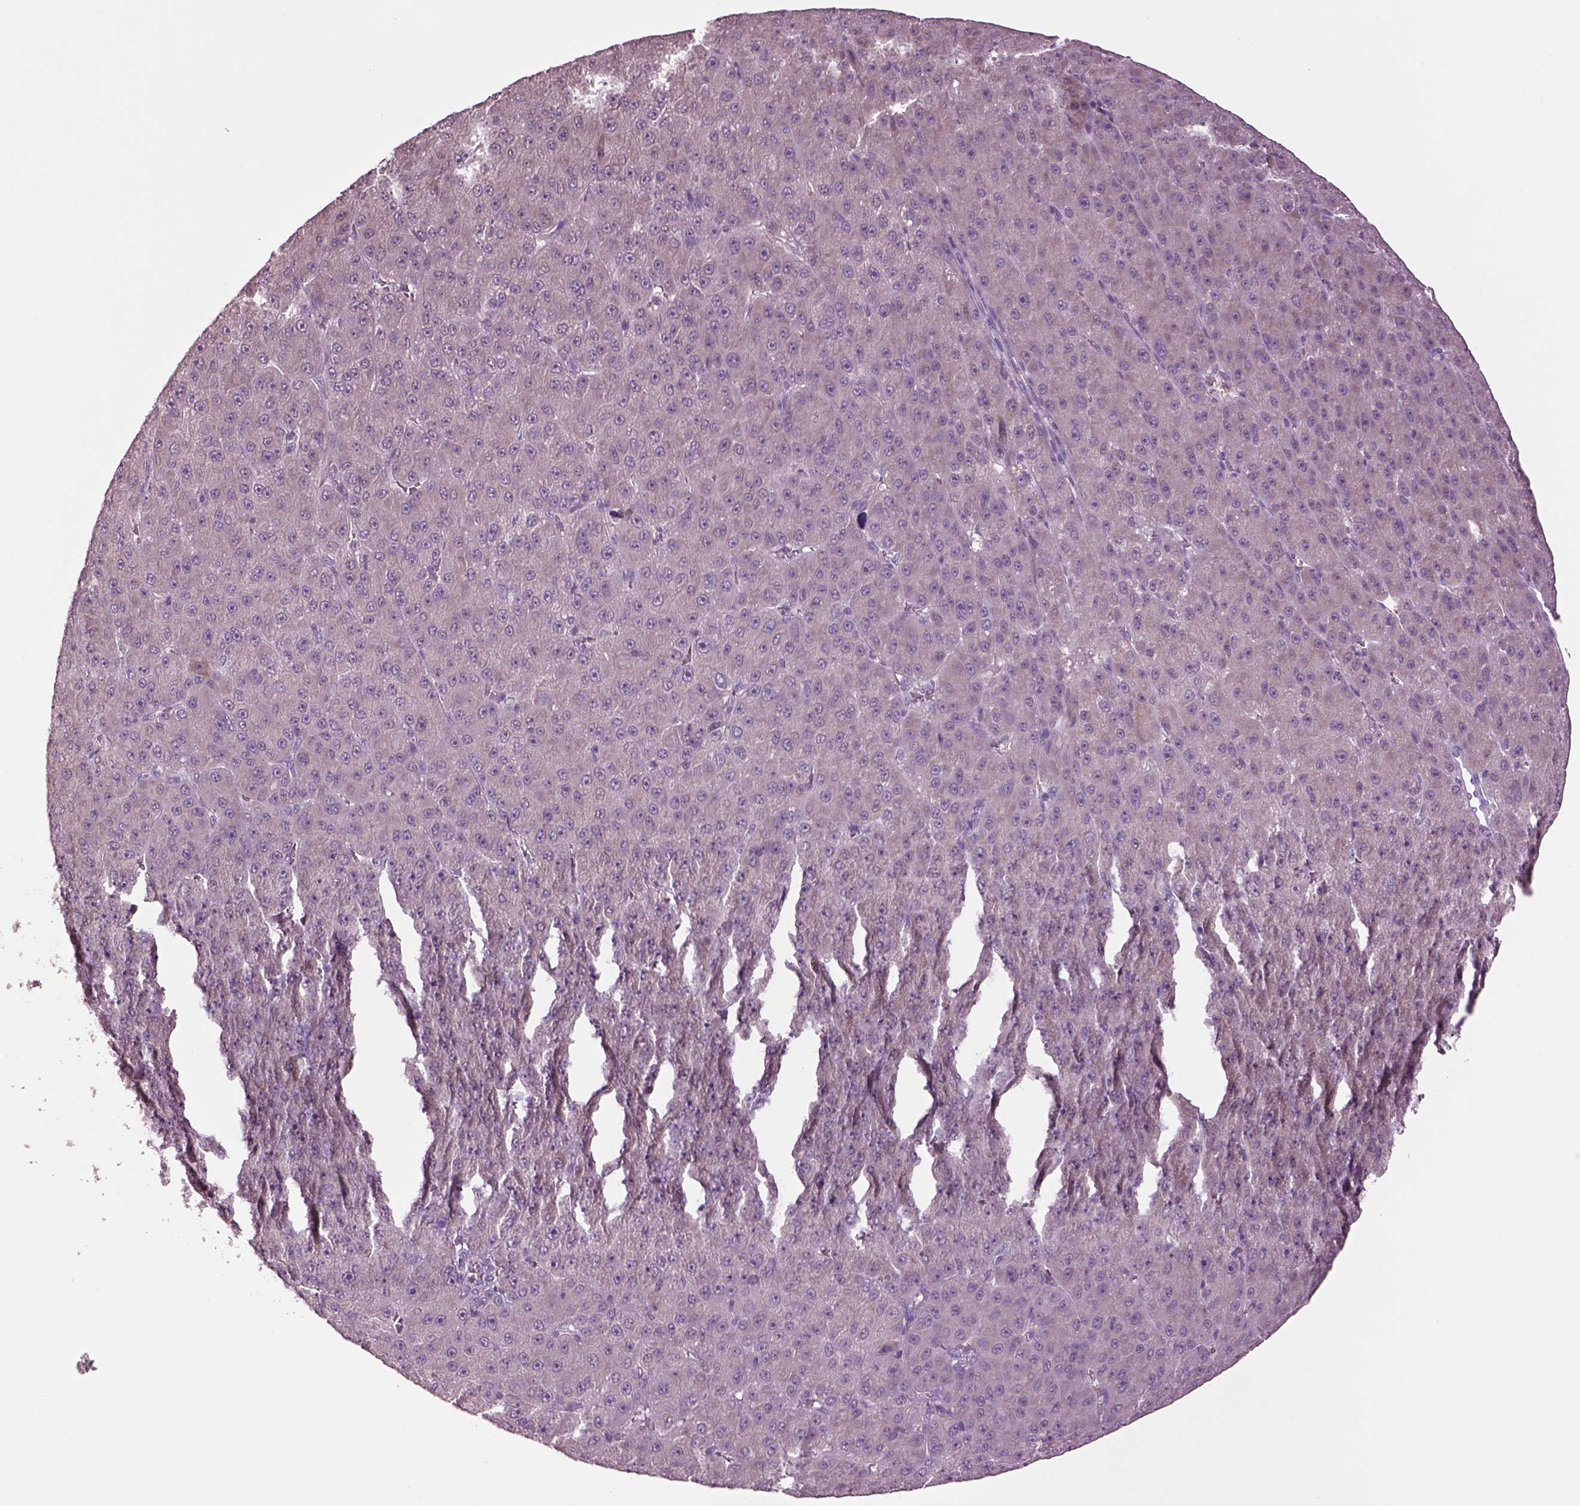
{"staining": {"intensity": "negative", "quantity": "none", "location": "none"}, "tissue": "liver cancer", "cell_type": "Tumor cells", "image_type": "cancer", "snomed": [{"axis": "morphology", "description": "Carcinoma, Hepatocellular, NOS"}, {"axis": "topography", "description": "Liver"}], "caption": "A photomicrograph of human liver cancer is negative for staining in tumor cells.", "gene": "CLPSL1", "patient": {"sex": "male", "age": 67}}